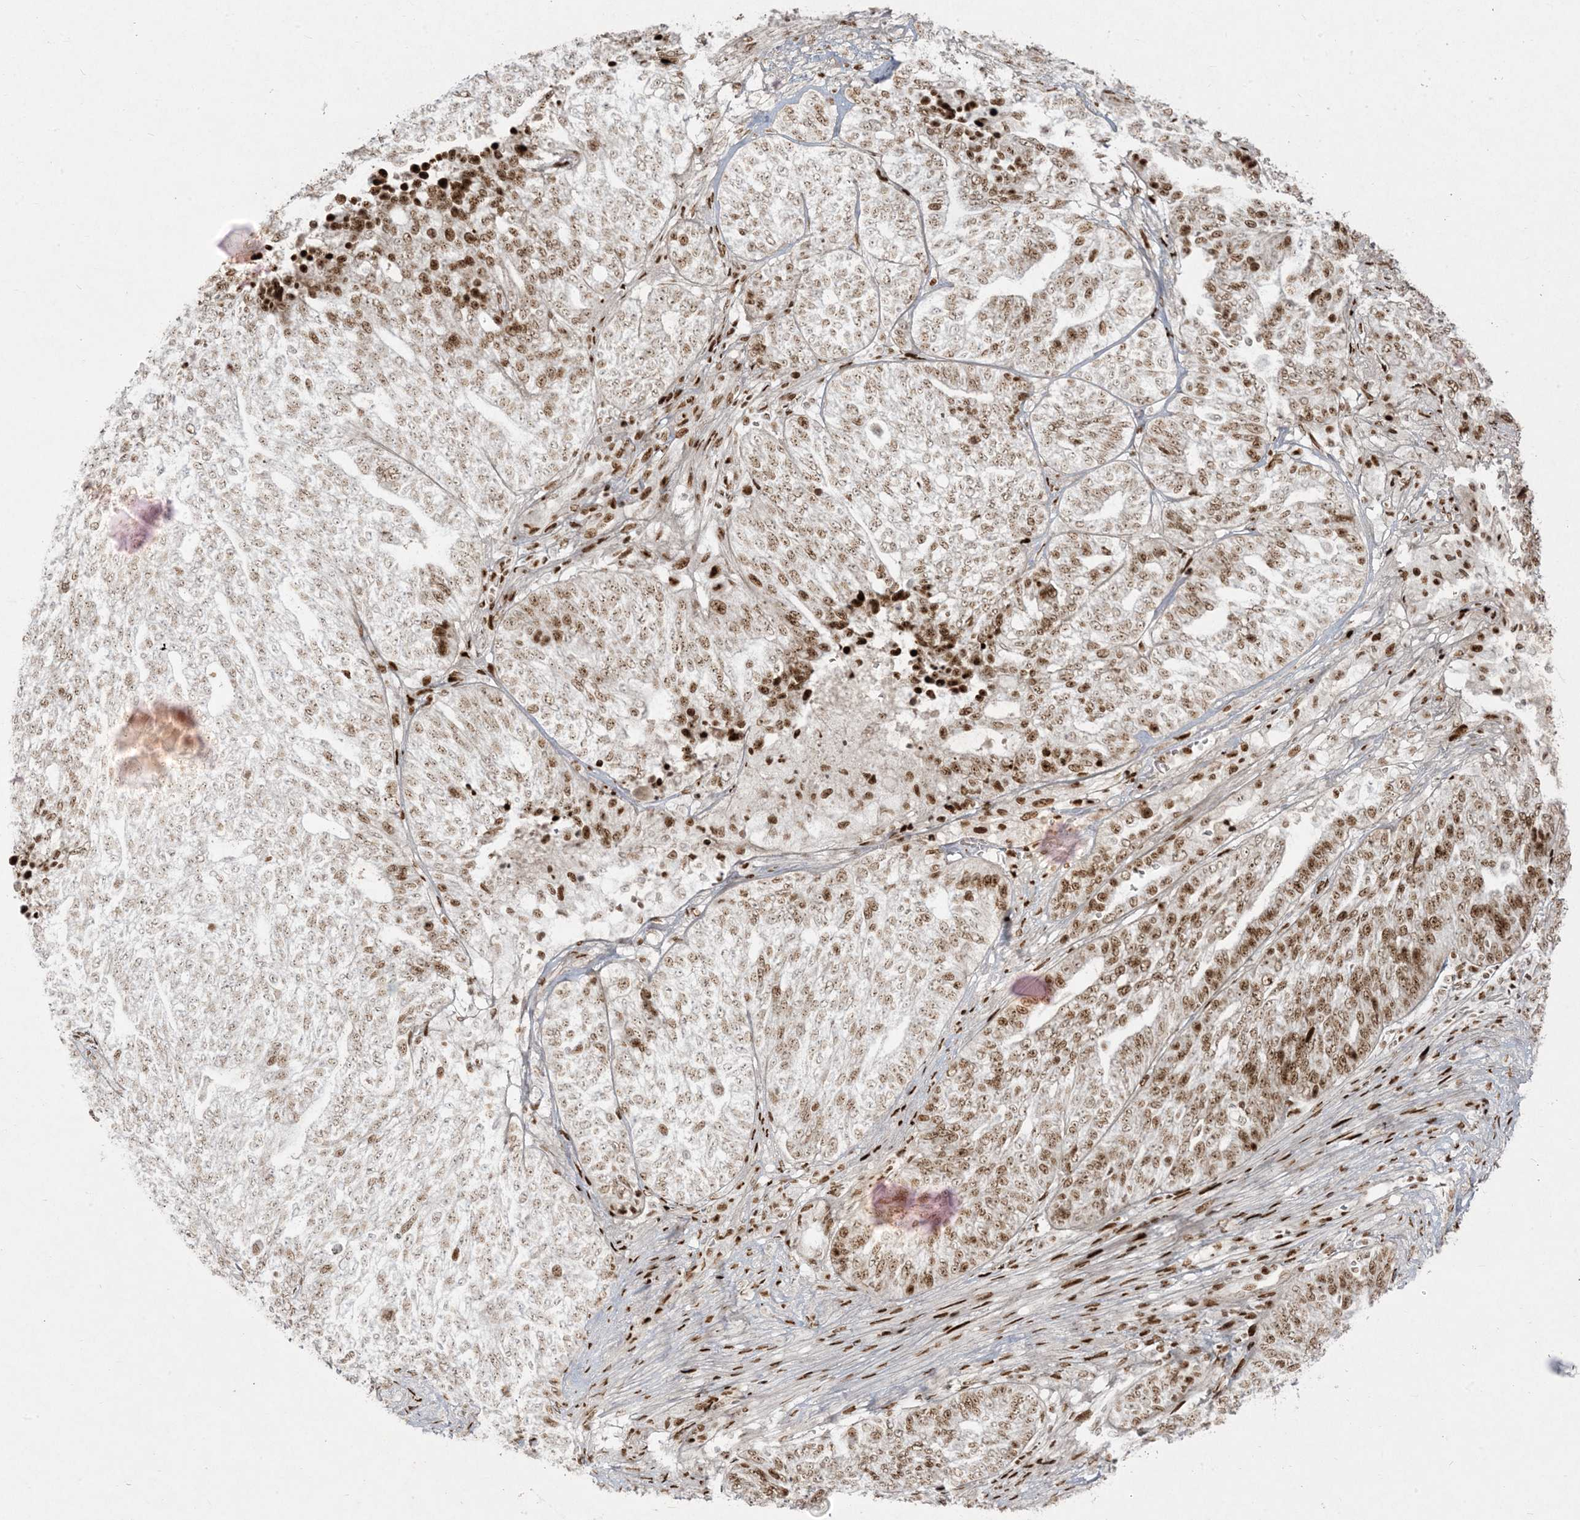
{"staining": {"intensity": "strong", "quantity": "25%-75%", "location": "nuclear"}, "tissue": "ovarian cancer", "cell_type": "Tumor cells", "image_type": "cancer", "snomed": [{"axis": "morphology", "description": "Cystadenocarcinoma, serous, NOS"}, {"axis": "topography", "description": "Ovary"}], "caption": "Immunohistochemical staining of human serous cystadenocarcinoma (ovarian) displays high levels of strong nuclear protein staining in approximately 25%-75% of tumor cells. (IHC, brightfield microscopy, high magnification).", "gene": "RBM10", "patient": {"sex": "female", "age": 59}}